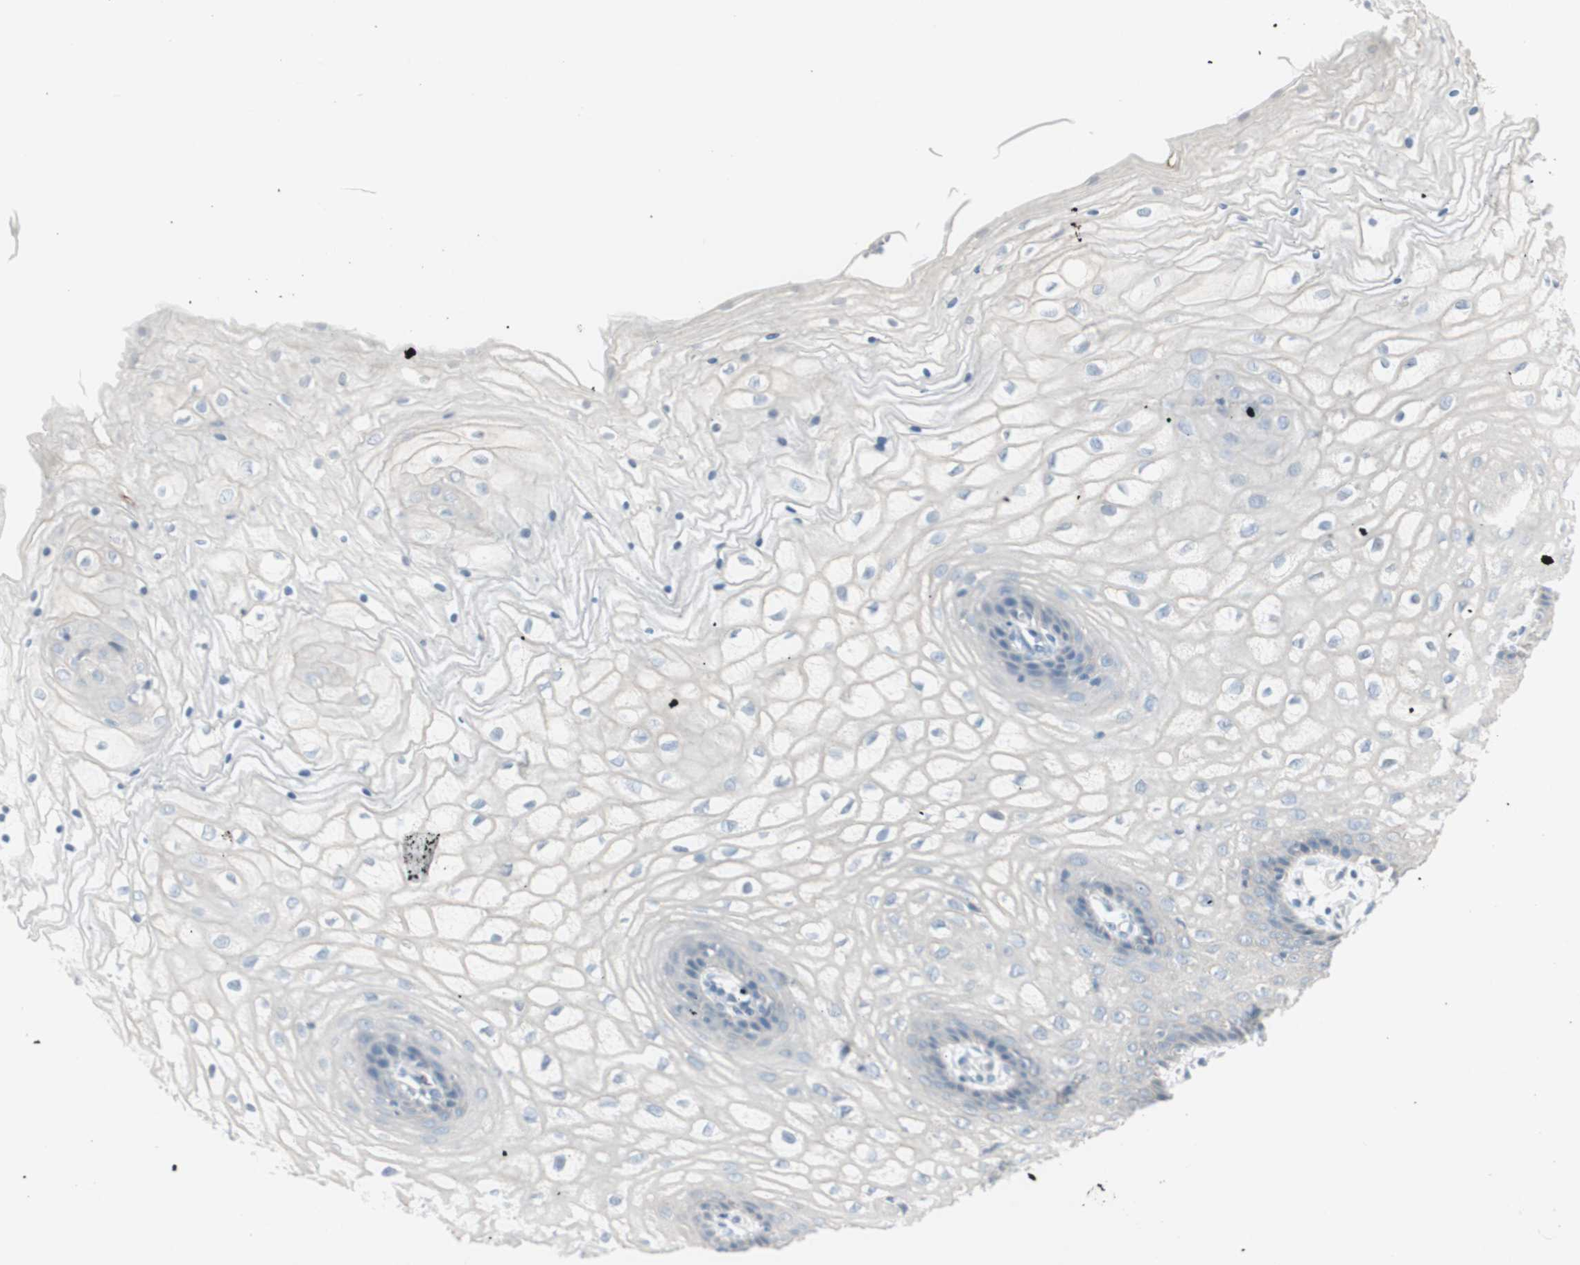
{"staining": {"intensity": "negative", "quantity": "none", "location": "none"}, "tissue": "vagina", "cell_type": "Squamous epithelial cells", "image_type": "normal", "snomed": [{"axis": "morphology", "description": "Normal tissue, NOS"}, {"axis": "topography", "description": "Vagina"}], "caption": "Protein analysis of benign vagina shows no significant positivity in squamous epithelial cells.", "gene": "CDHR5", "patient": {"sex": "female", "age": 34}}